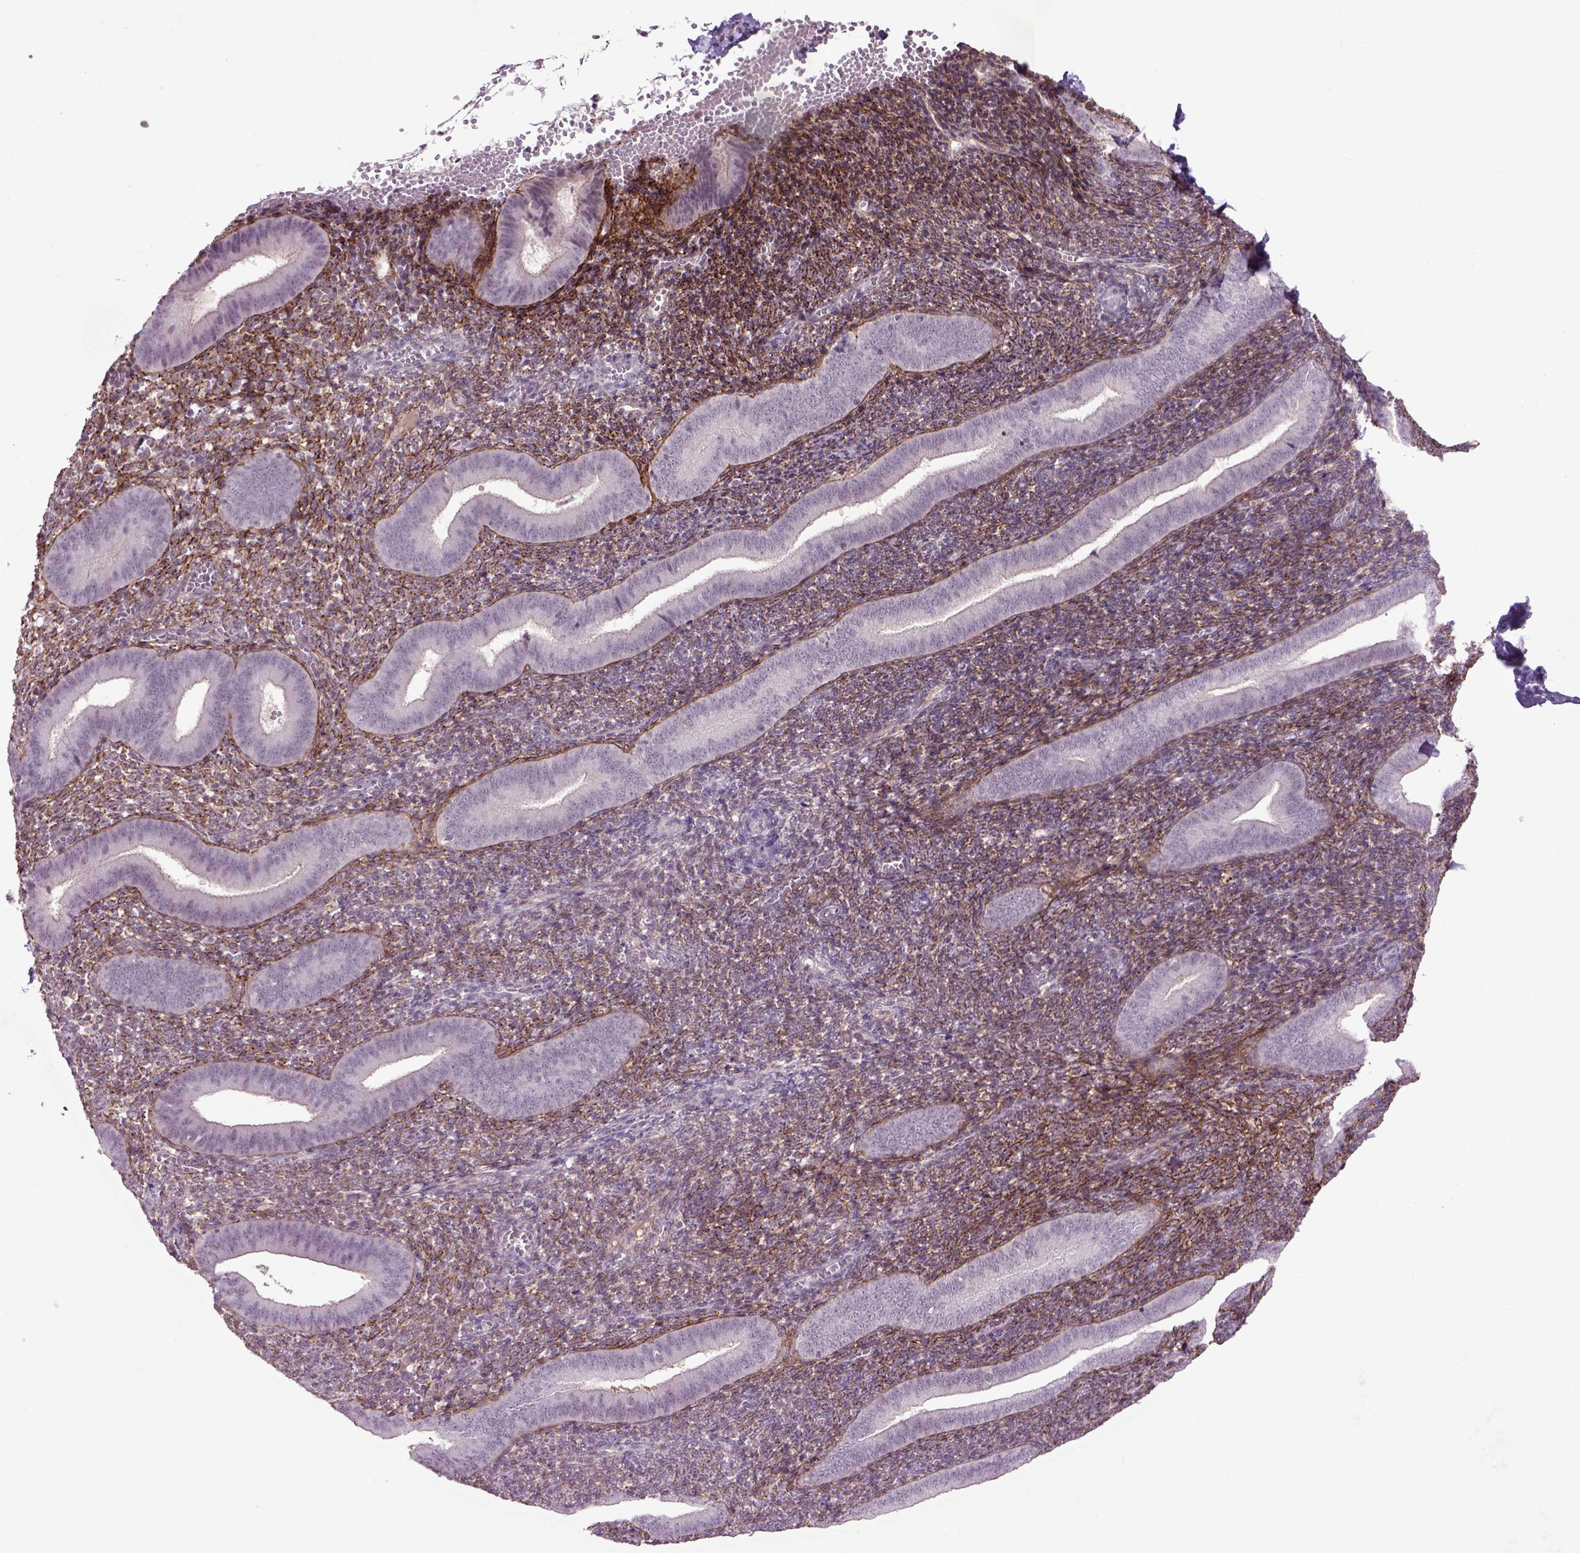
{"staining": {"intensity": "strong", "quantity": "25%-75%", "location": "cytoplasmic/membranous"}, "tissue": "endometrium", "cell_type": "Cells in endometrial stroma", "image_type": "normal", "snomed": [{"axis": "morphology", "description": "Normal tissue, NOS"}, {"axis": "topography", "description": "Endometrium"}], "caption": "The photomicrograph displays staining of benign endometrium, revealing strong cytoplasmic/membranous protein positivity (brown color) within cells in endometrial stroma.", "gene": "EMILIN3", "patient": {"sex": "female", "age": 25}}